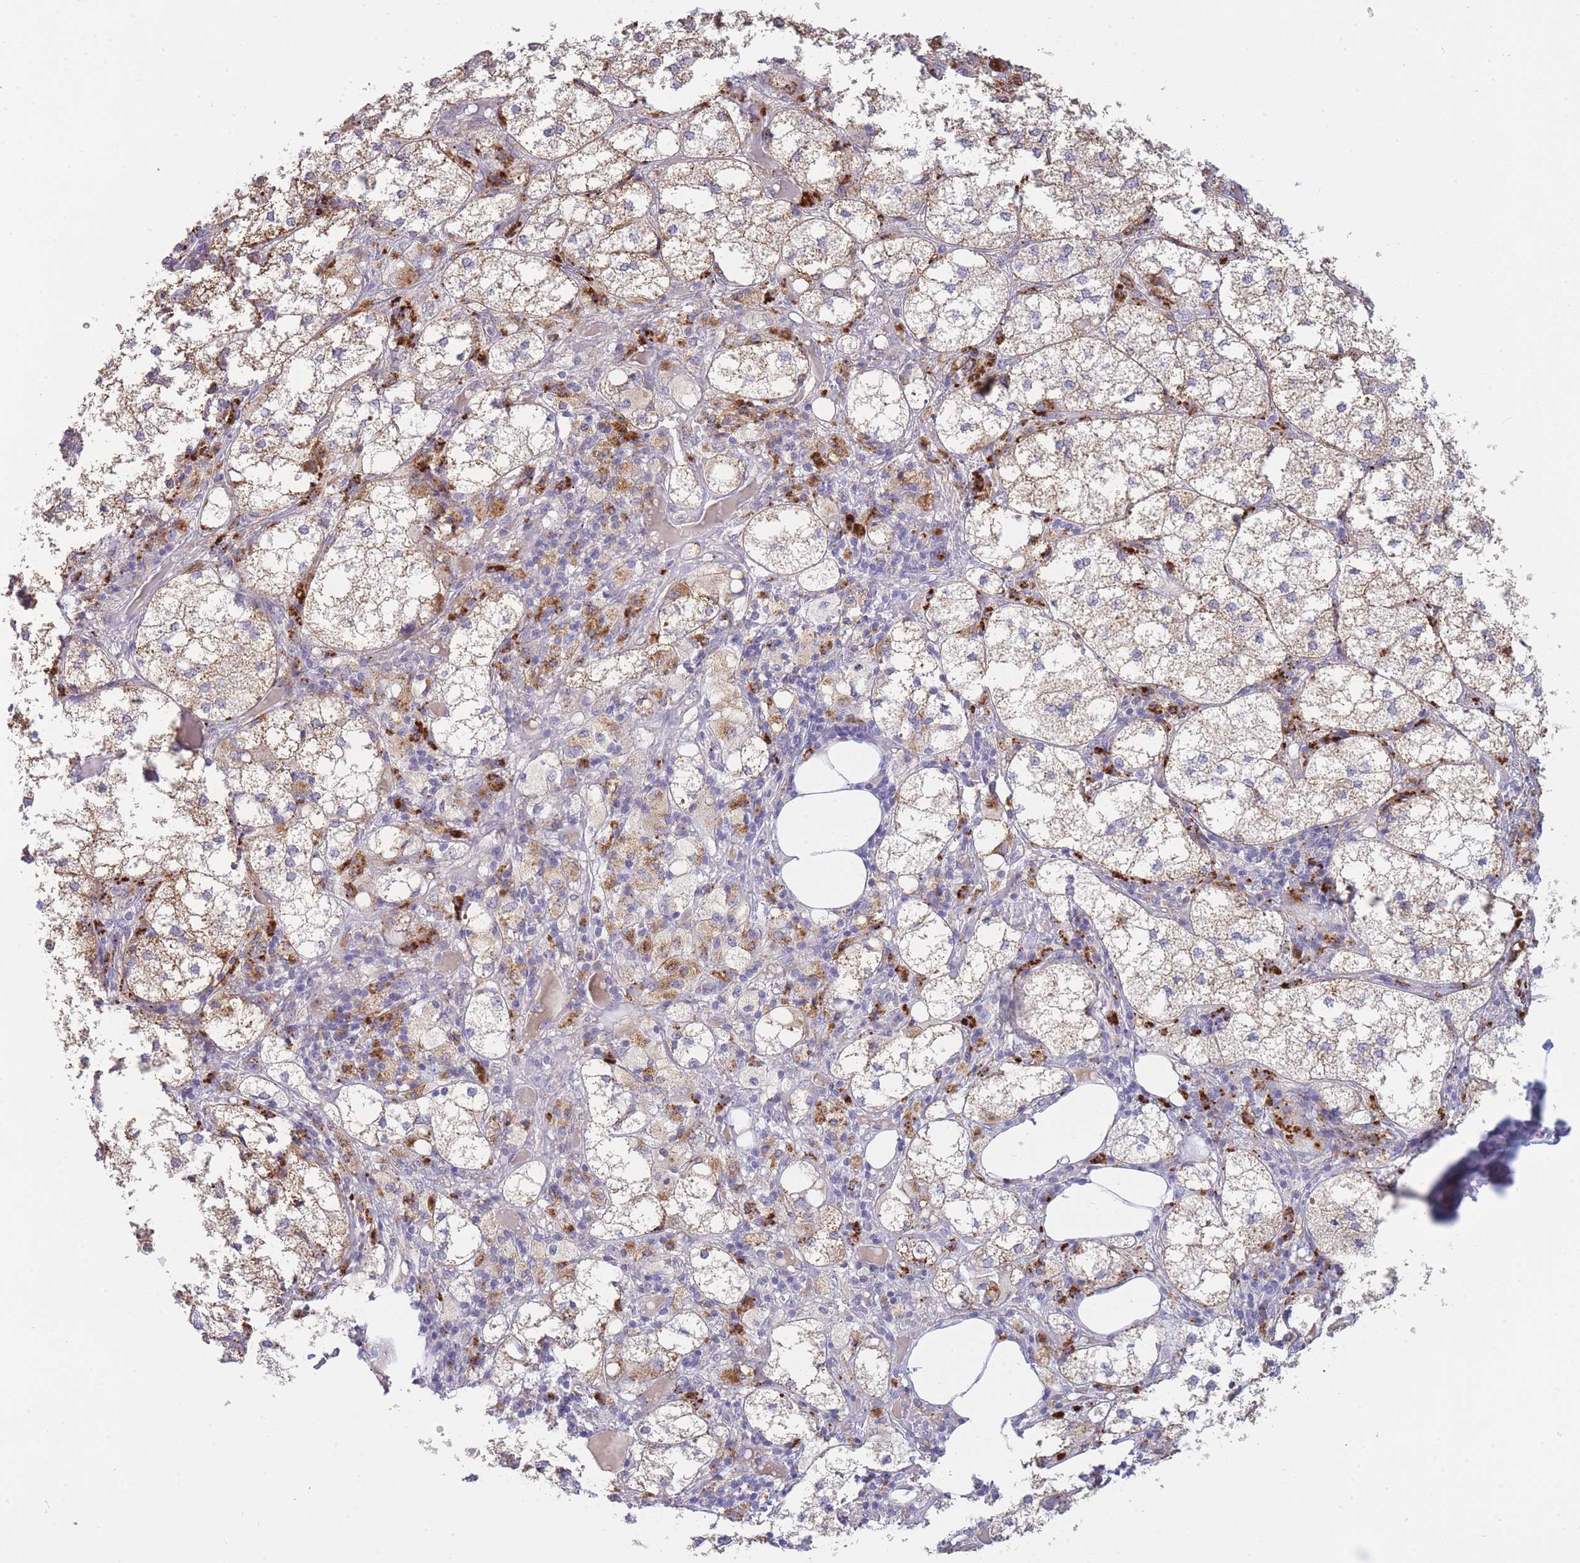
{"staining": {"intensity": "weak", "quantity": ">75%", "location": "cytoplasmic/membranous"}, "tissue": "adrenal gland", "cell_type": "Glandular cells", "image_type": "normal", "snomed": [{"axis": "morphology", "description": "Normal tissue, NOS"}, {"axis": "topography", "description": "Adrenal gland"}], "caption": "Adrenal gland stained with DAB immunohistochemistry demonstrates low levels of weak cytoplasmic/membranous positivity in approximately >75% of glandular cells.", "gene": "TRIM61", "patient": {"sex": "female", "age": 61}}